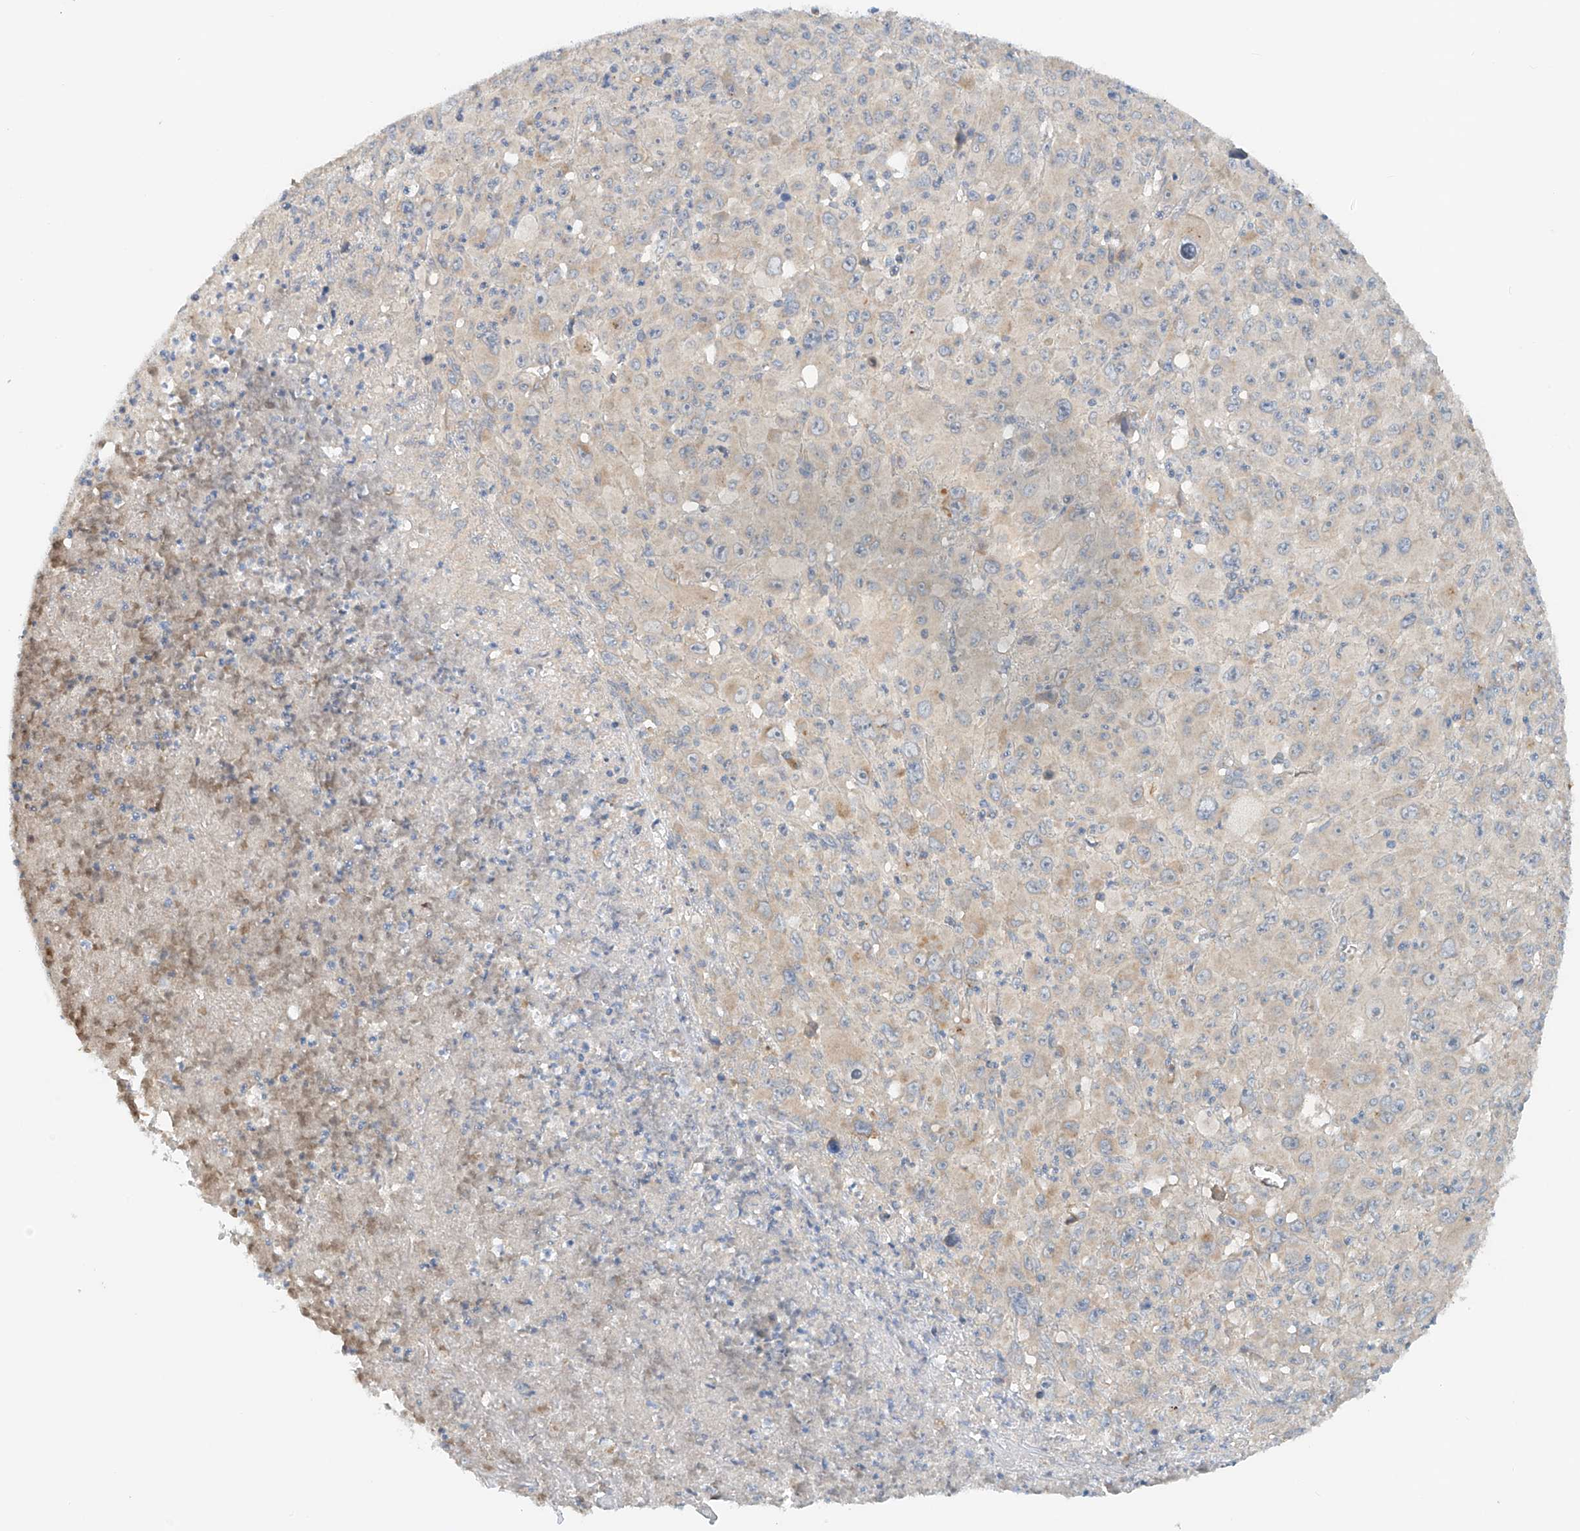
{"staining": {"intensity": "weak", "quantity": "<25%", "location": "cytoplasmic/membranous"}, "tissue": "melanoma", "cell_type": "Tumor cells", "image_type": "cancer", "snomed": [{"axis": "morphology", "description": "Malignant melanoma, Metastatic site"}, {"axis": "topography", "description": "Skin"}], "caption": "Human melanoma stained for a protein using IHC shows no staining in tumor cells.", "gene": "LYRM9", "patient": {"sex": "female", "age": 56}}